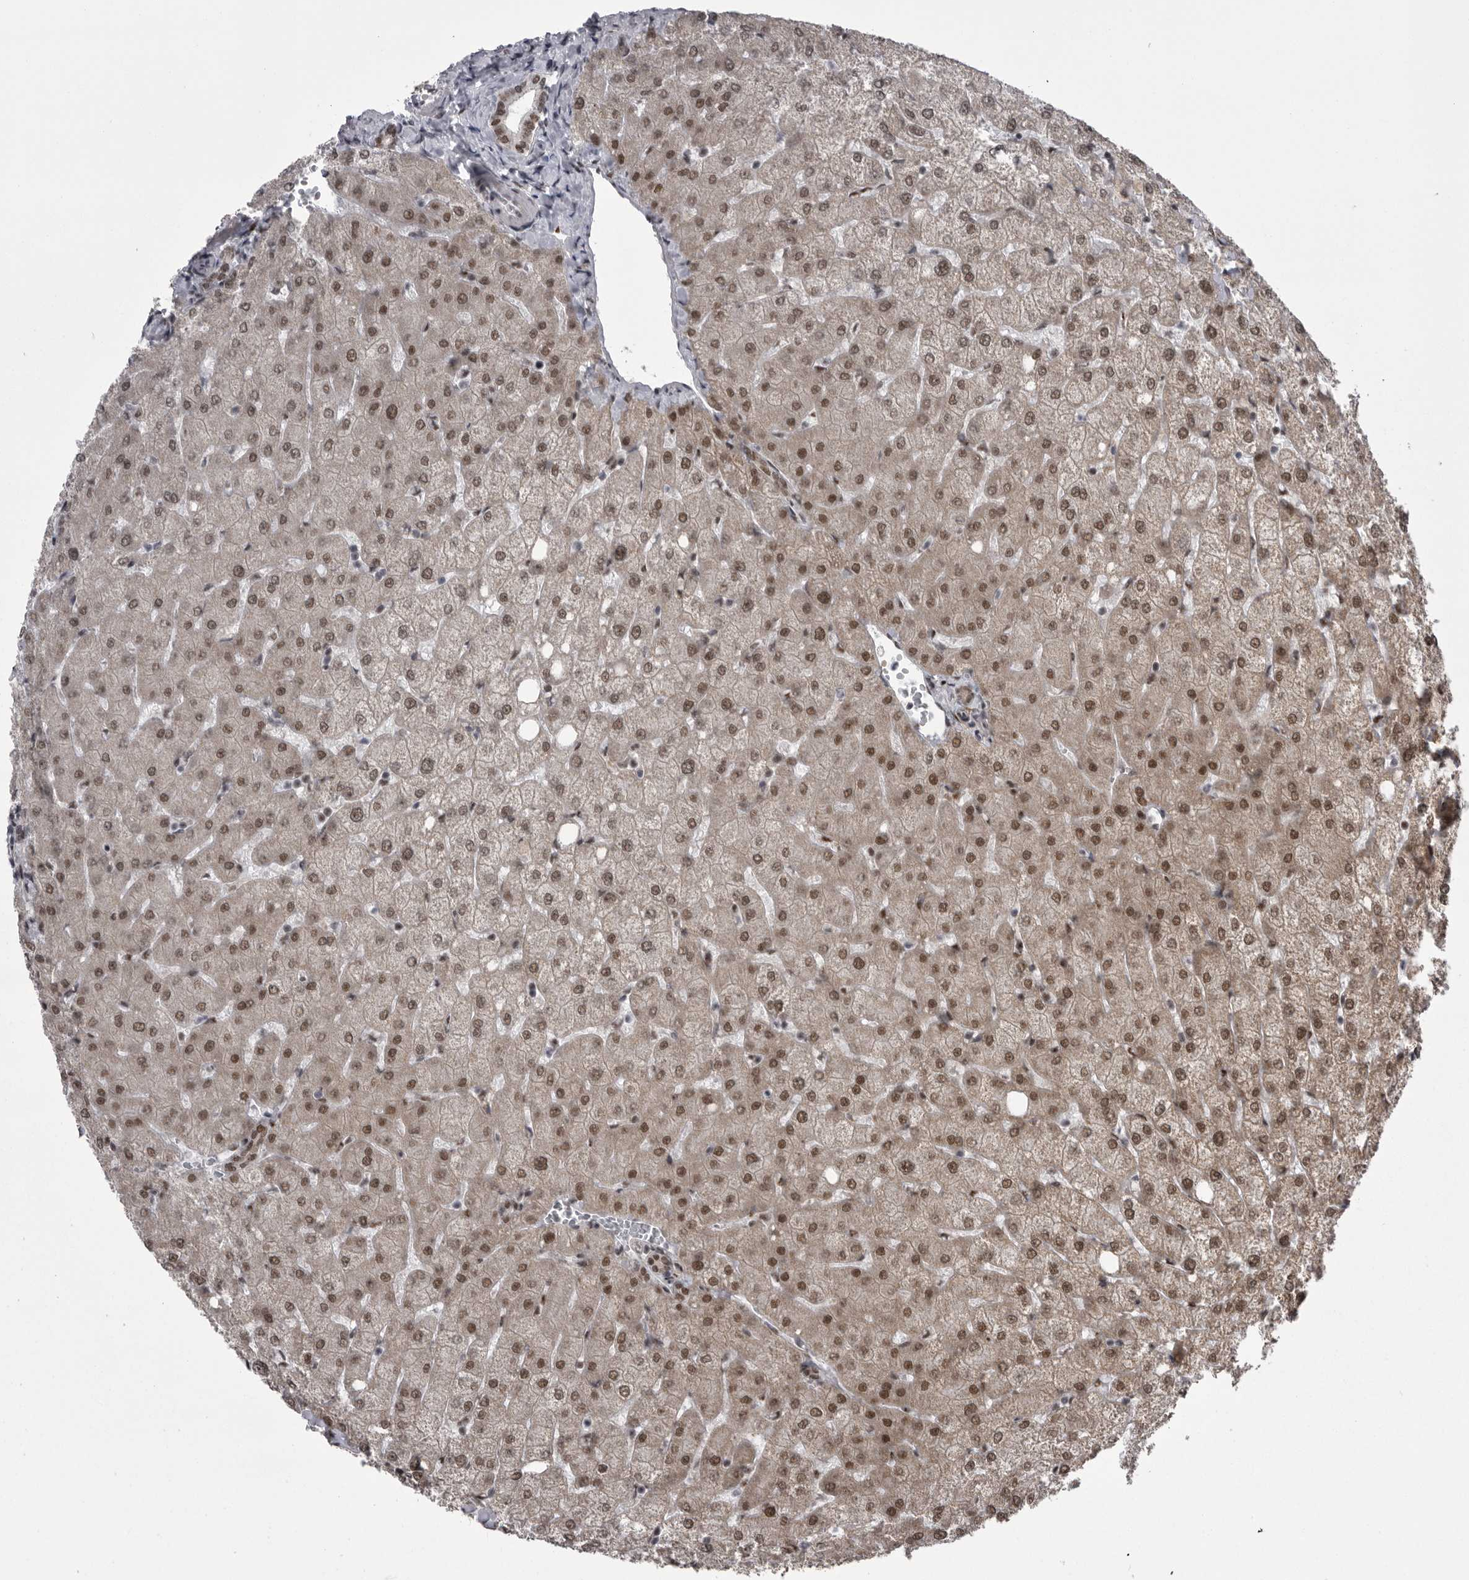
{"staining": {"intensity": "weak", "quantity": ">75%", "location": "nuclear"}, "tissue": "liver", "cell_type": "Cholangiocytes", "image_type": "normal", "snomed": [{"axis": "morphology", "description": "Normal tissue, NOS"}, {"axis": "topography", "description": "Liver"}], "caption": "A high-resolution histopathology image shows IHC staining of benign liver, which displays weak nuclear positivity in about >75% of cholangiocytes. Using DAB (brown) and hematoxylin (blue) stains, captured at high magnification using brightfield microscopy.", "gene": "MEPCE", "patient": {"sex": "female", "age": 54}}